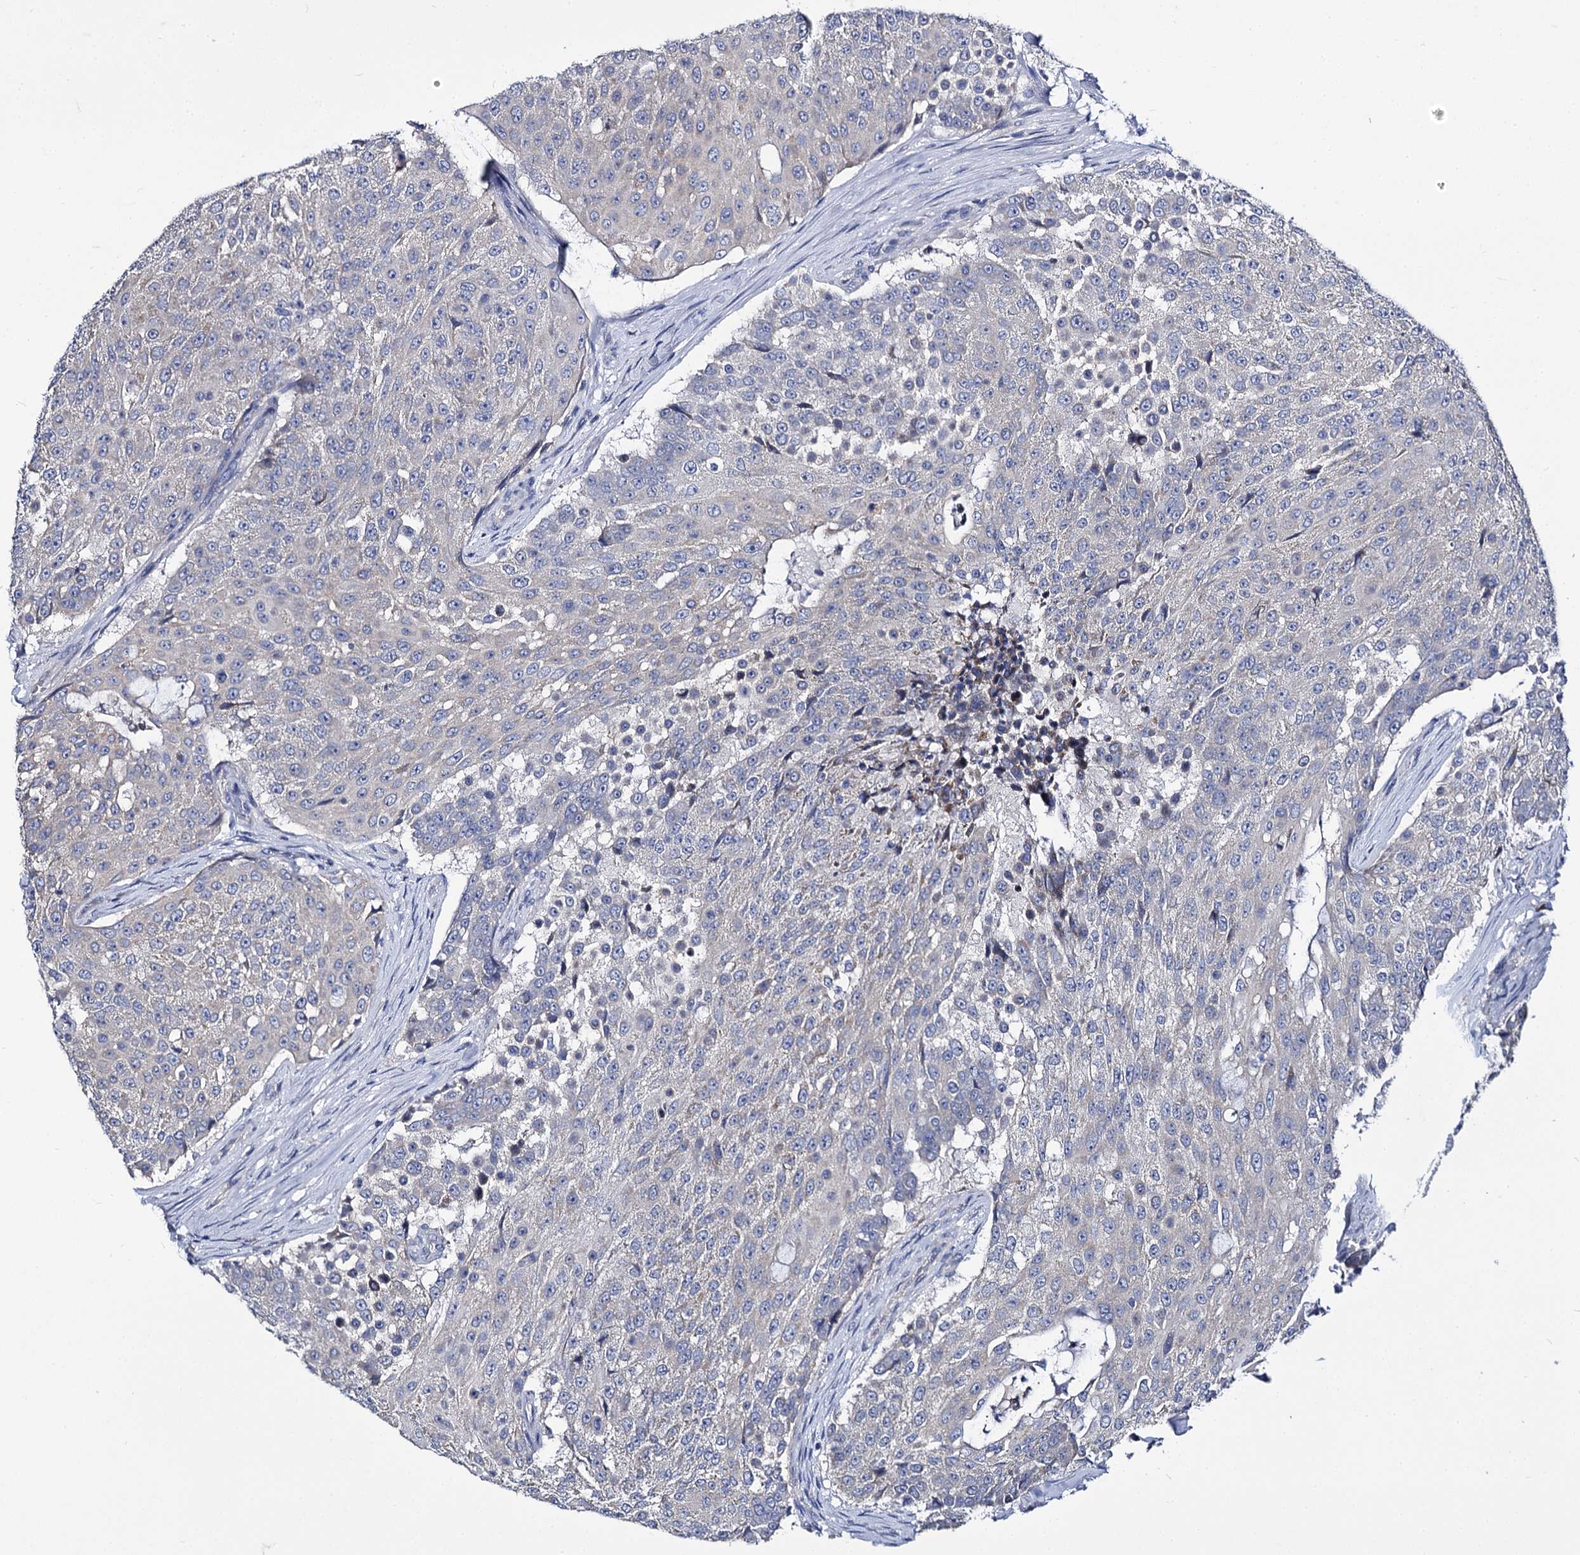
{"staining": {"intensity": "negative", "quantity": "none", "location": "none"}, "tissue": "urothelial cancer", "cell_type": "Tumor cells", "image_type": "cancer", "snomed": [{"axis": "morphology", "description": "Urothelial carcinoma, High grade"}, {"axis": "topography", "description": "Urinary bladder"}], "caption": "Image shows no protein positivity in tumor cells of urothelial carcinoma (high-grade) tissue.", "gene": "PANX2", "patient": {"sex": "female", "age": 63}}